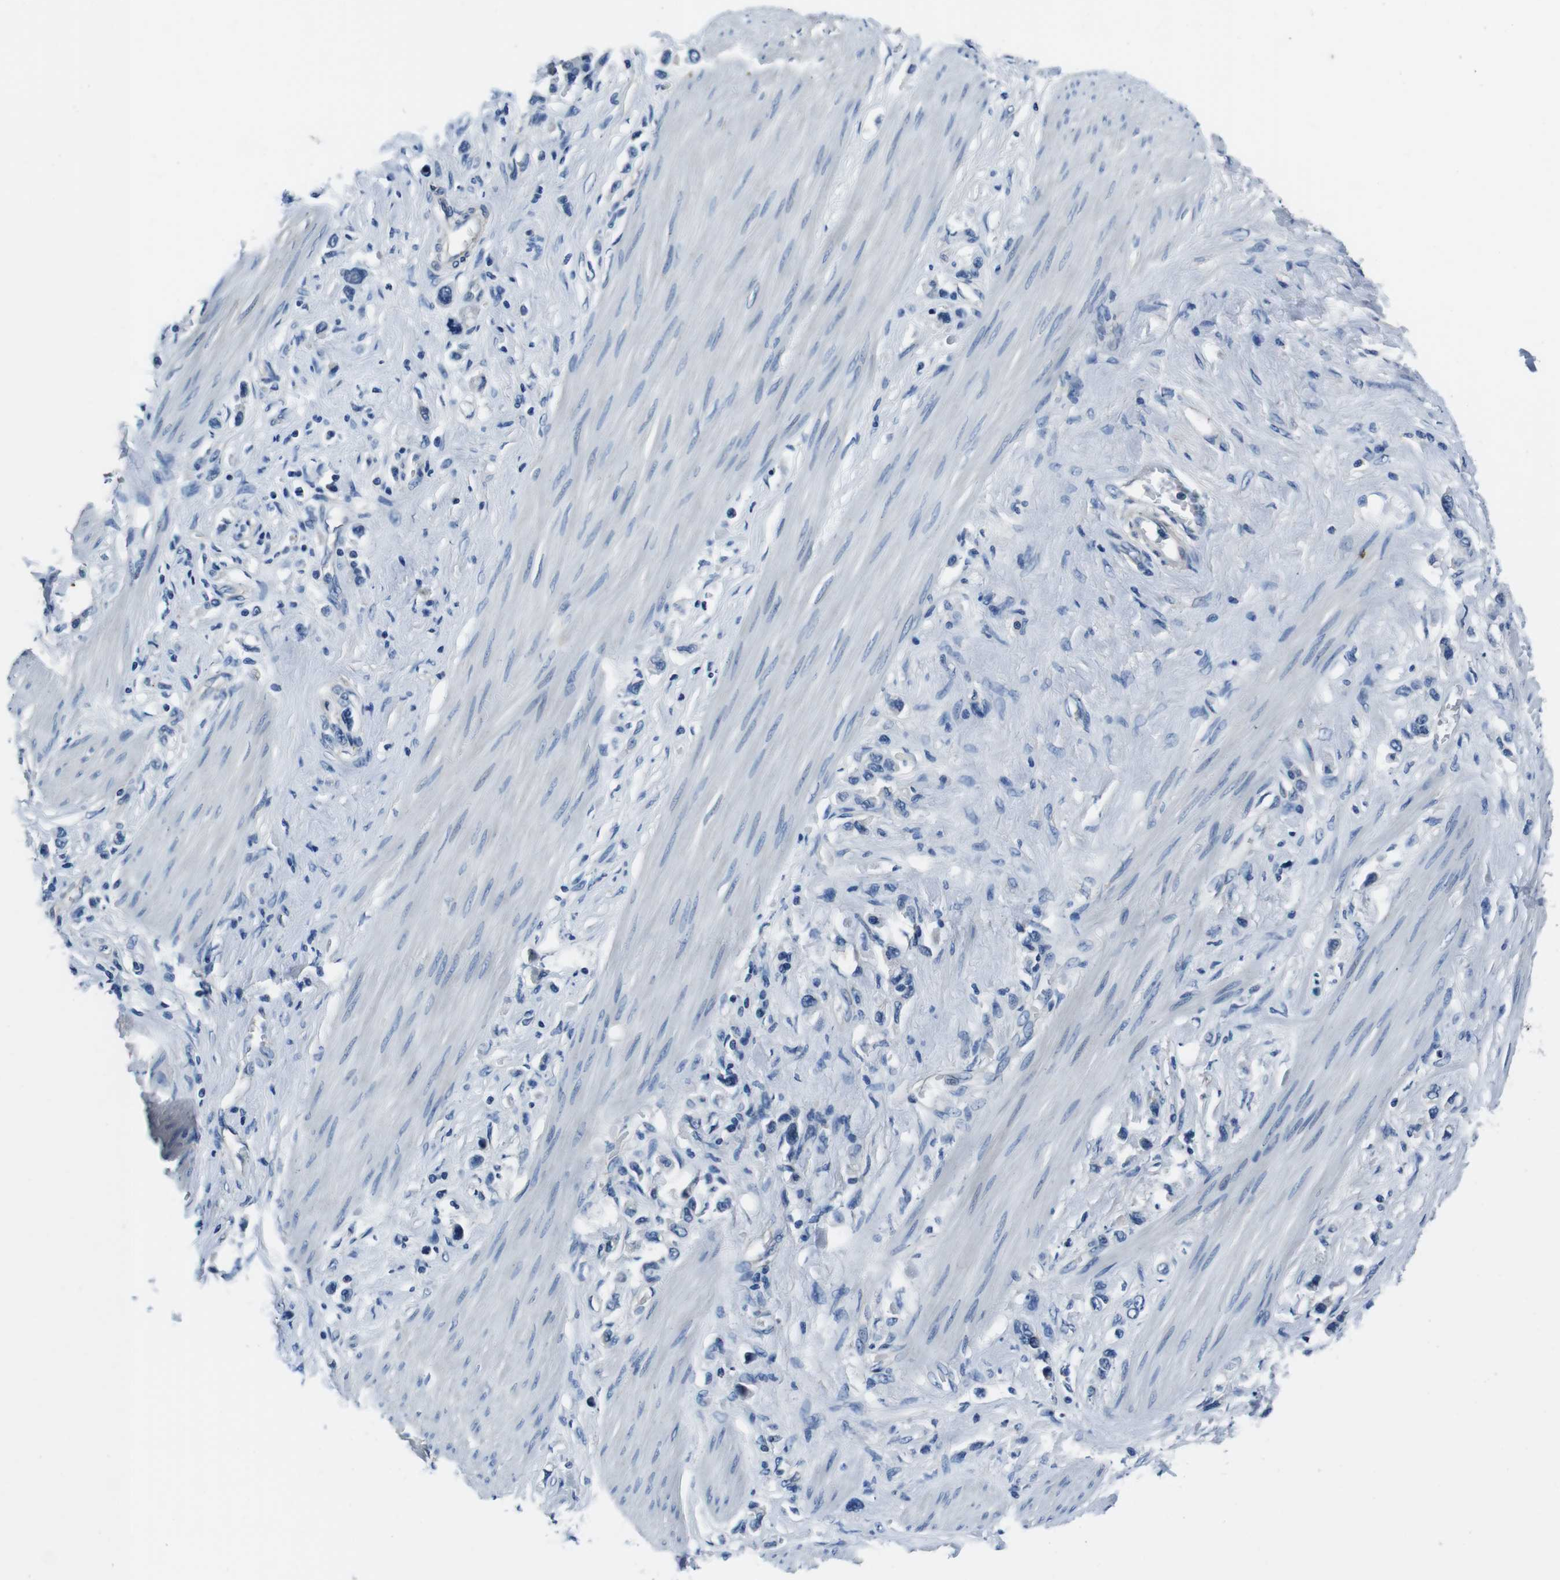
{"staining": {"intensity": "negative", "quantity": "none", "location": "none"}, "tissue": "stomach cancer", "cell_type": "Tumor cells", "image_type": "cancer", "snomed": [{"axis": "morphology", "description": "Adenocarcinoma, NOS"}, {"axis": "topography", "description": "Stomach"}], "caption": "There is no significant positivity in tumor cells of adenocarcinoma (stomach).", "gene": "CASQ1", "patient": {"sex": "female", "age": 65}}